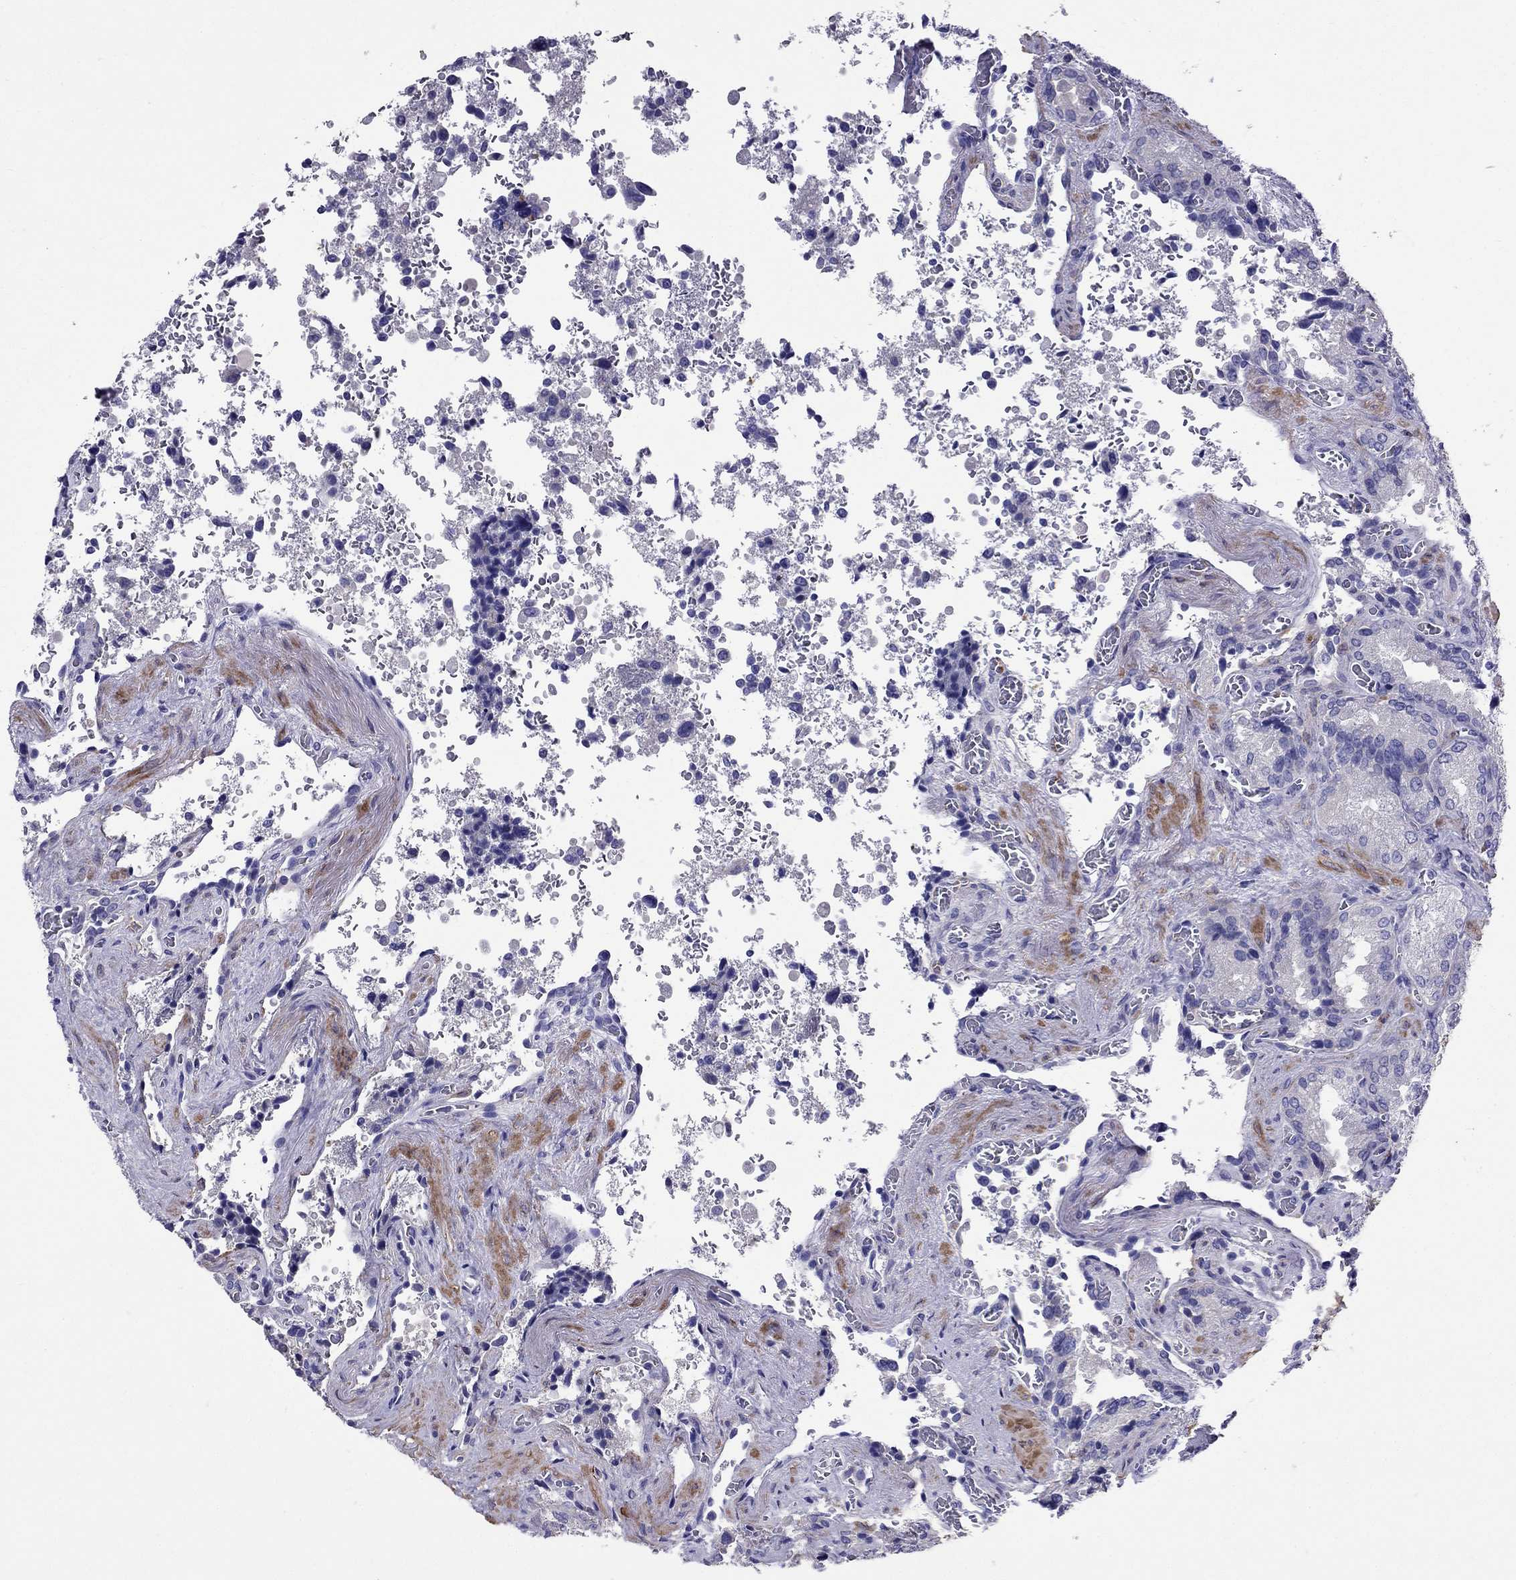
{"staining": {"intensity": "negative", "quantity": "none", "location": "none"}, "tissue": "seminal vesicle", "cell_type": "Glandular cells", "image_type": "normal", "snomed": [{"axis": "morphology", "description": "Normal tissue, NOS"}, {"axis": "topography", "description": "Seminal veicle"}], "caption": "An IHC photomicrograph of unremarkable seminal vesicle is shown. There is no staining in glandular cells of seminal vesicle.", "gene": "GPR50", "patient": {"sex": "male", "age": 37}}